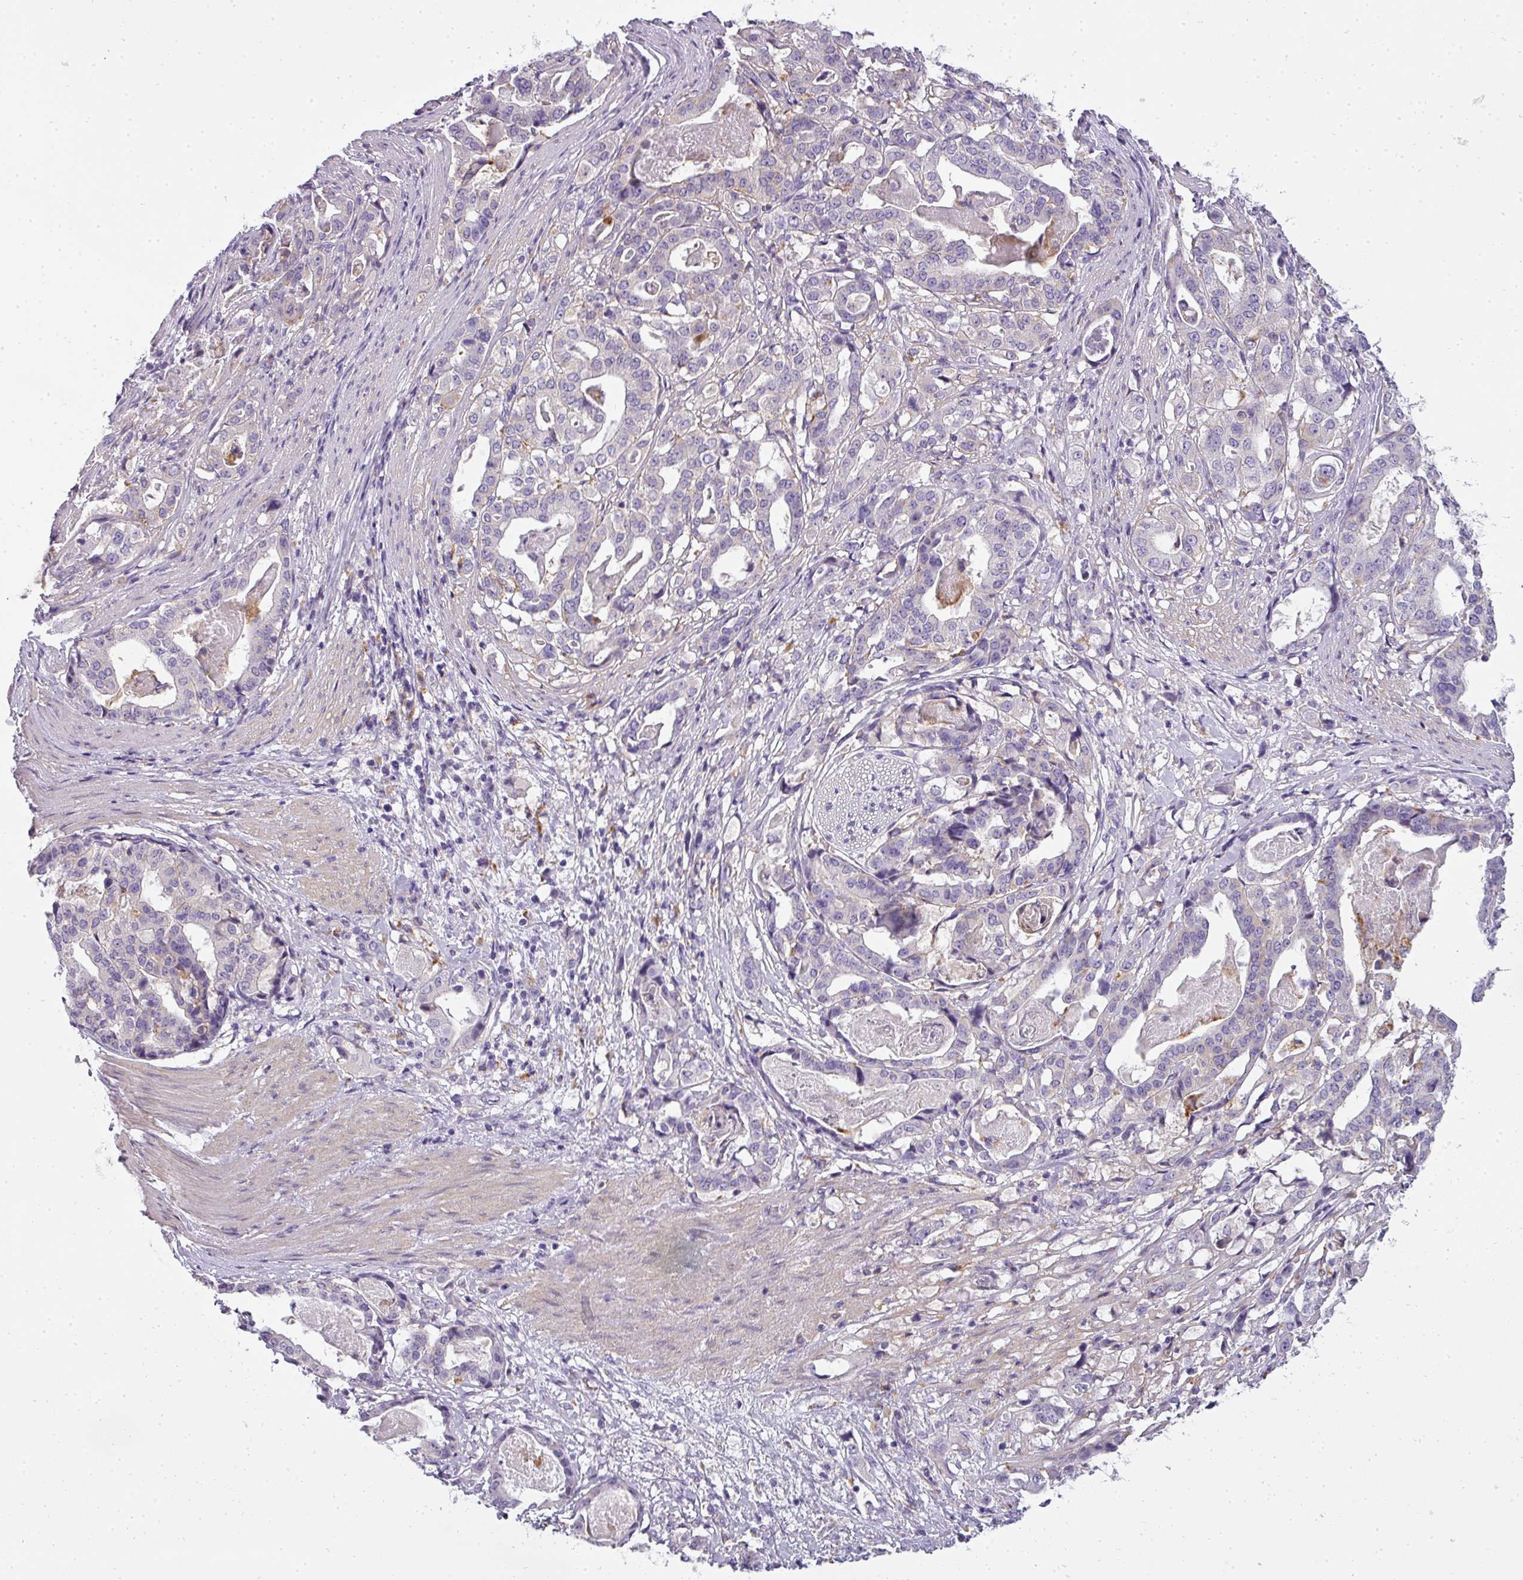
{"staining": {"intensity": "negative", "quantity": "none", "location": "none"}, "tissue": "stomach cancer", "cell_type": "Tumor cells", "image_type": "cancer", "snomed": [{"axis": "morphology", "description": "Adenocarcinoma, NOS"}, {"axis": "topography", "description": "Stomach"}], "caption": "IHC image of human adenocarcinoma (stomach) stained for a protein (brown), which displays no positivity in tumor cells.", "gene": "ATP6V1D", "patient": {"sex": "male", "age": 48}}